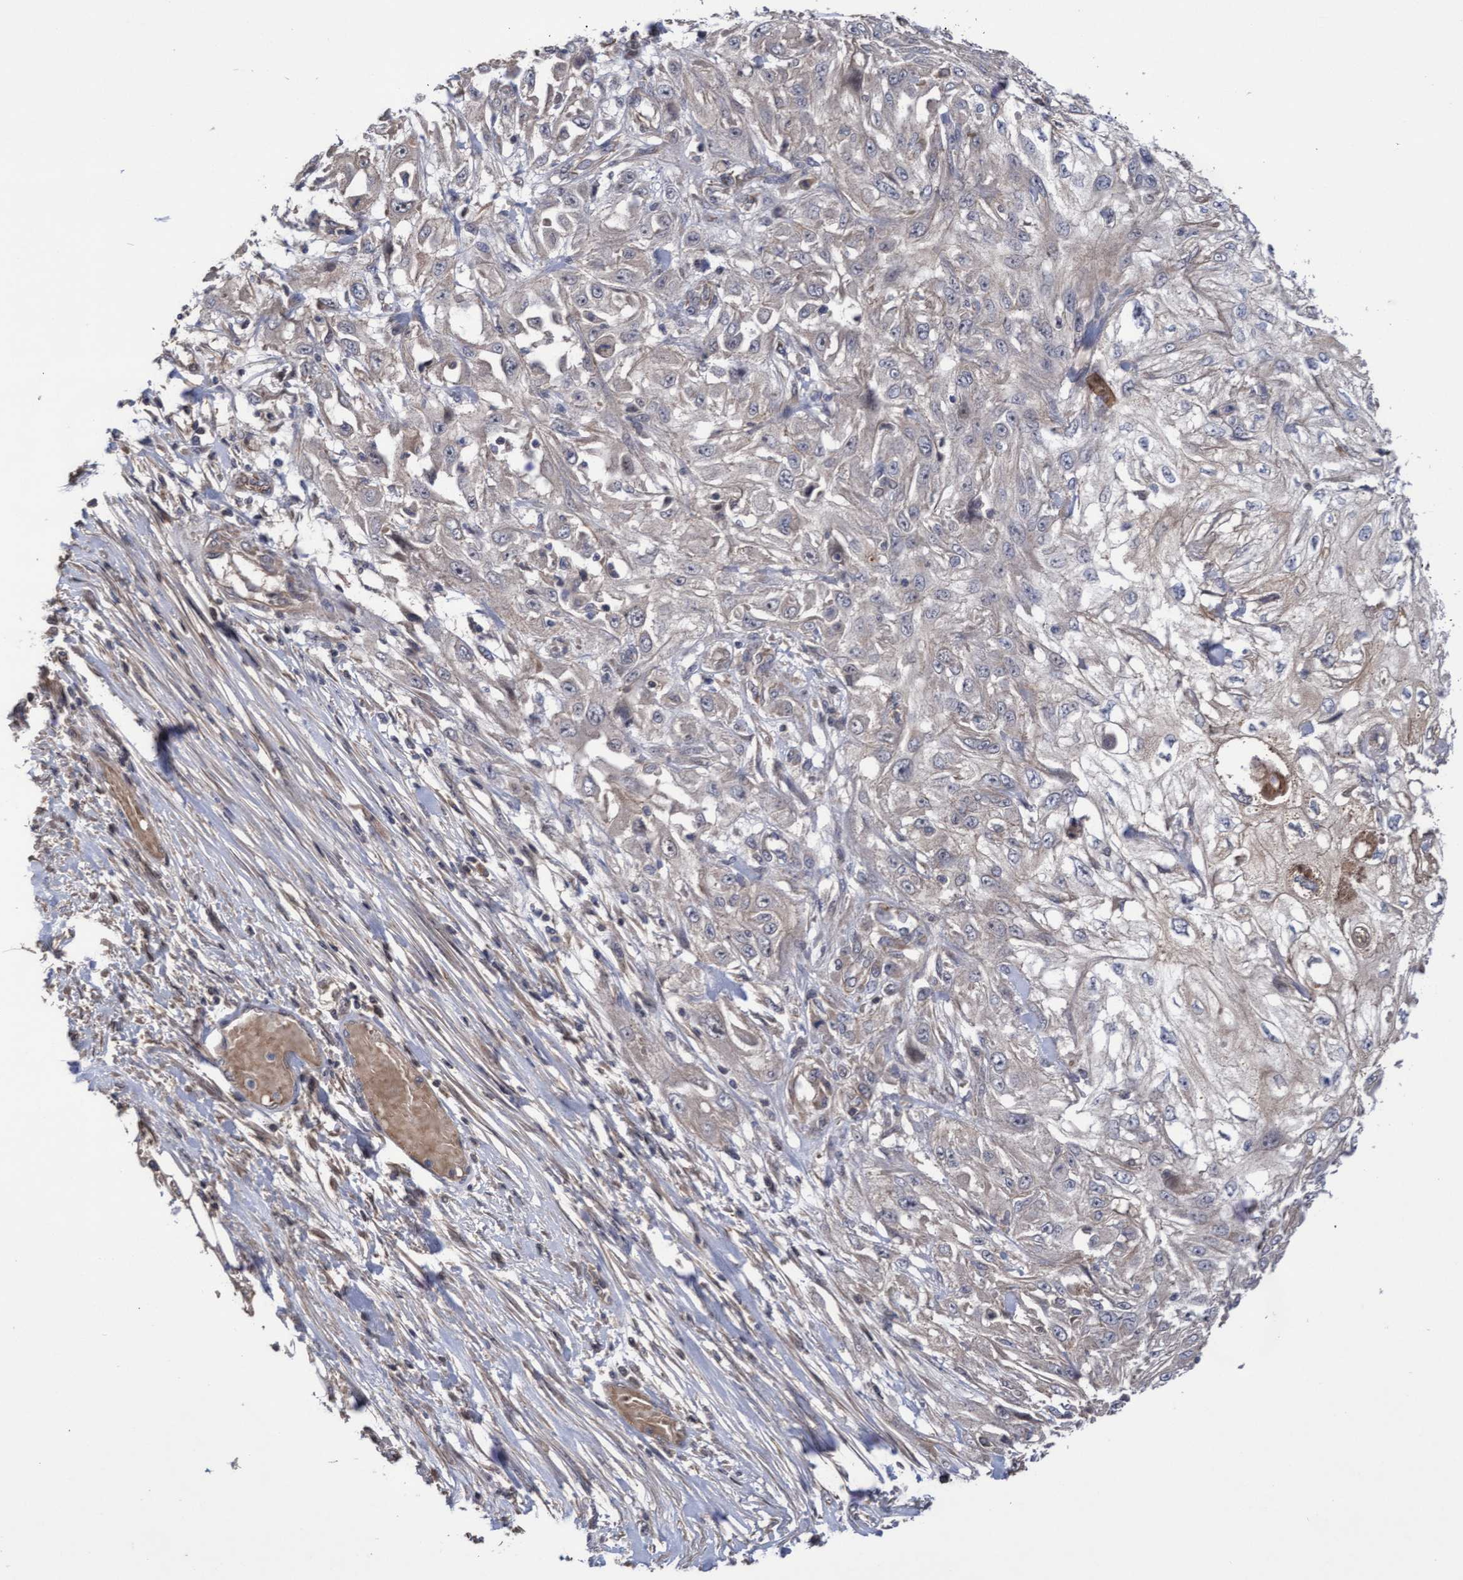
{"staining": {"intensity": "negative", "quantity": "none", "location": "none"}, "tissue": "skin cancer", "cell_type": "Tumor cells", "image_type": "cancer", "snomed": [{"axis": "morphology", "description": "Squamous cell carcinoma, NOS"}, {"axis": "morphology", "description": "Squamous cell carcinoma, metastatic, NOS"}, {"axis": "topography", "description": "Skin"}, {"axis": "topography", "description": "Lymph node"}], "caption": "This photomicrograph is of skin cancer stained with immunohistochemistry (IHC) to label a protein in brown with the nuclei are counter-stained blue. There is no positivity in tumor cells.", "gene": "COBL", "patient": {"sex": "male", "age": 75}}